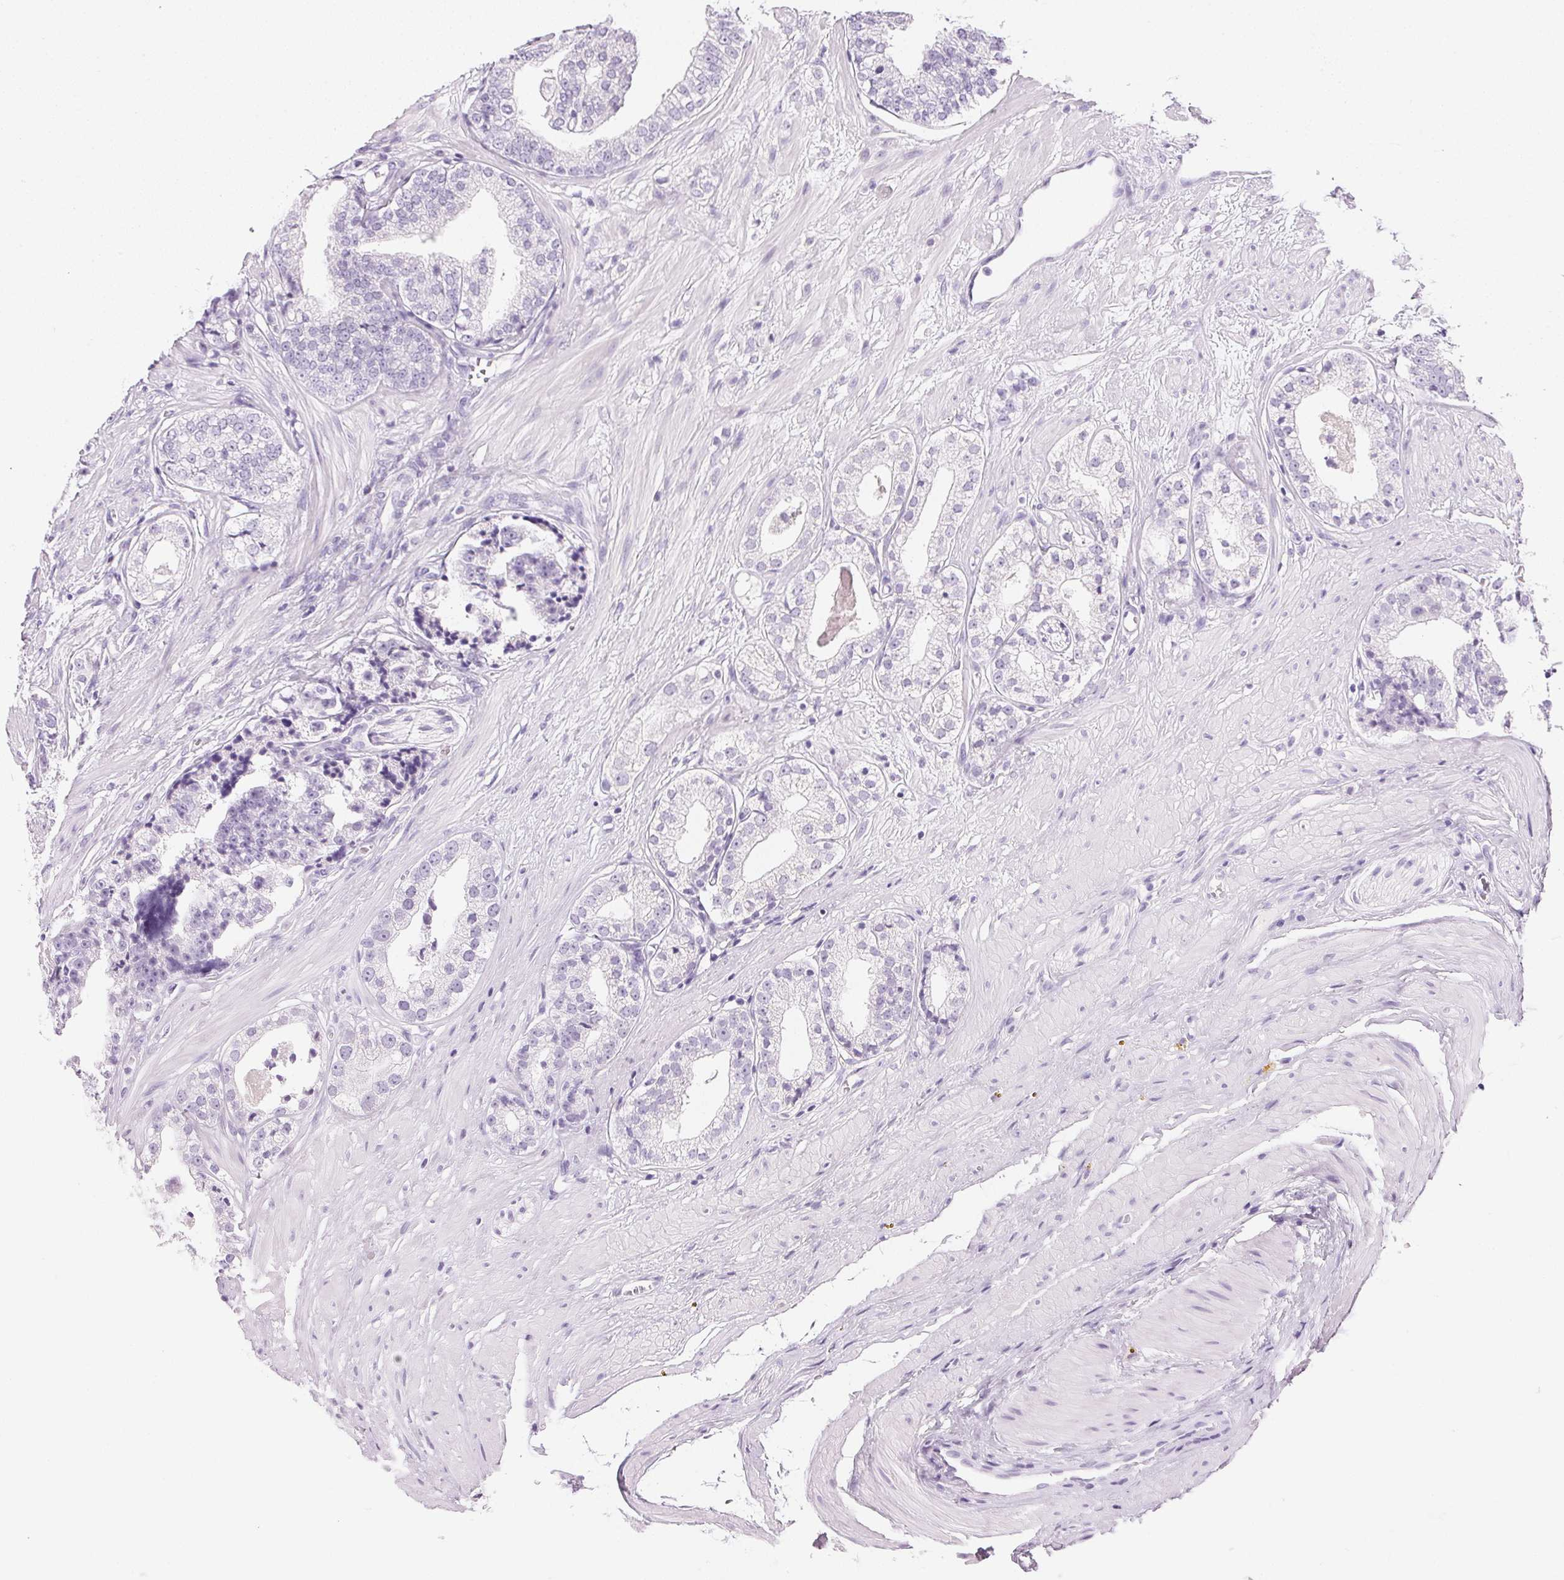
{"staining": {"intensity": "negative", "quantity": "none", "location": "none"}, "tissue": "prostate cancer", "cell_type": "Tumor cells", "image_type": "cancer", "snomed": [{"axis": "morphology", "description": "Adenocarcinoma, Low grade"}, {"axis": "topography", "description": "Prostate"}], "caption": "An immunohistochemistry (IHC) micrograph of prostate cancer (adenocarcinoma (low-grade)) is shown. There is no staining in tumor cells of prostate cancer (adenocarcinoma (low-grade)).", "gene": "IGFBP1", "patient": {"sex": "male", "age": 60}}